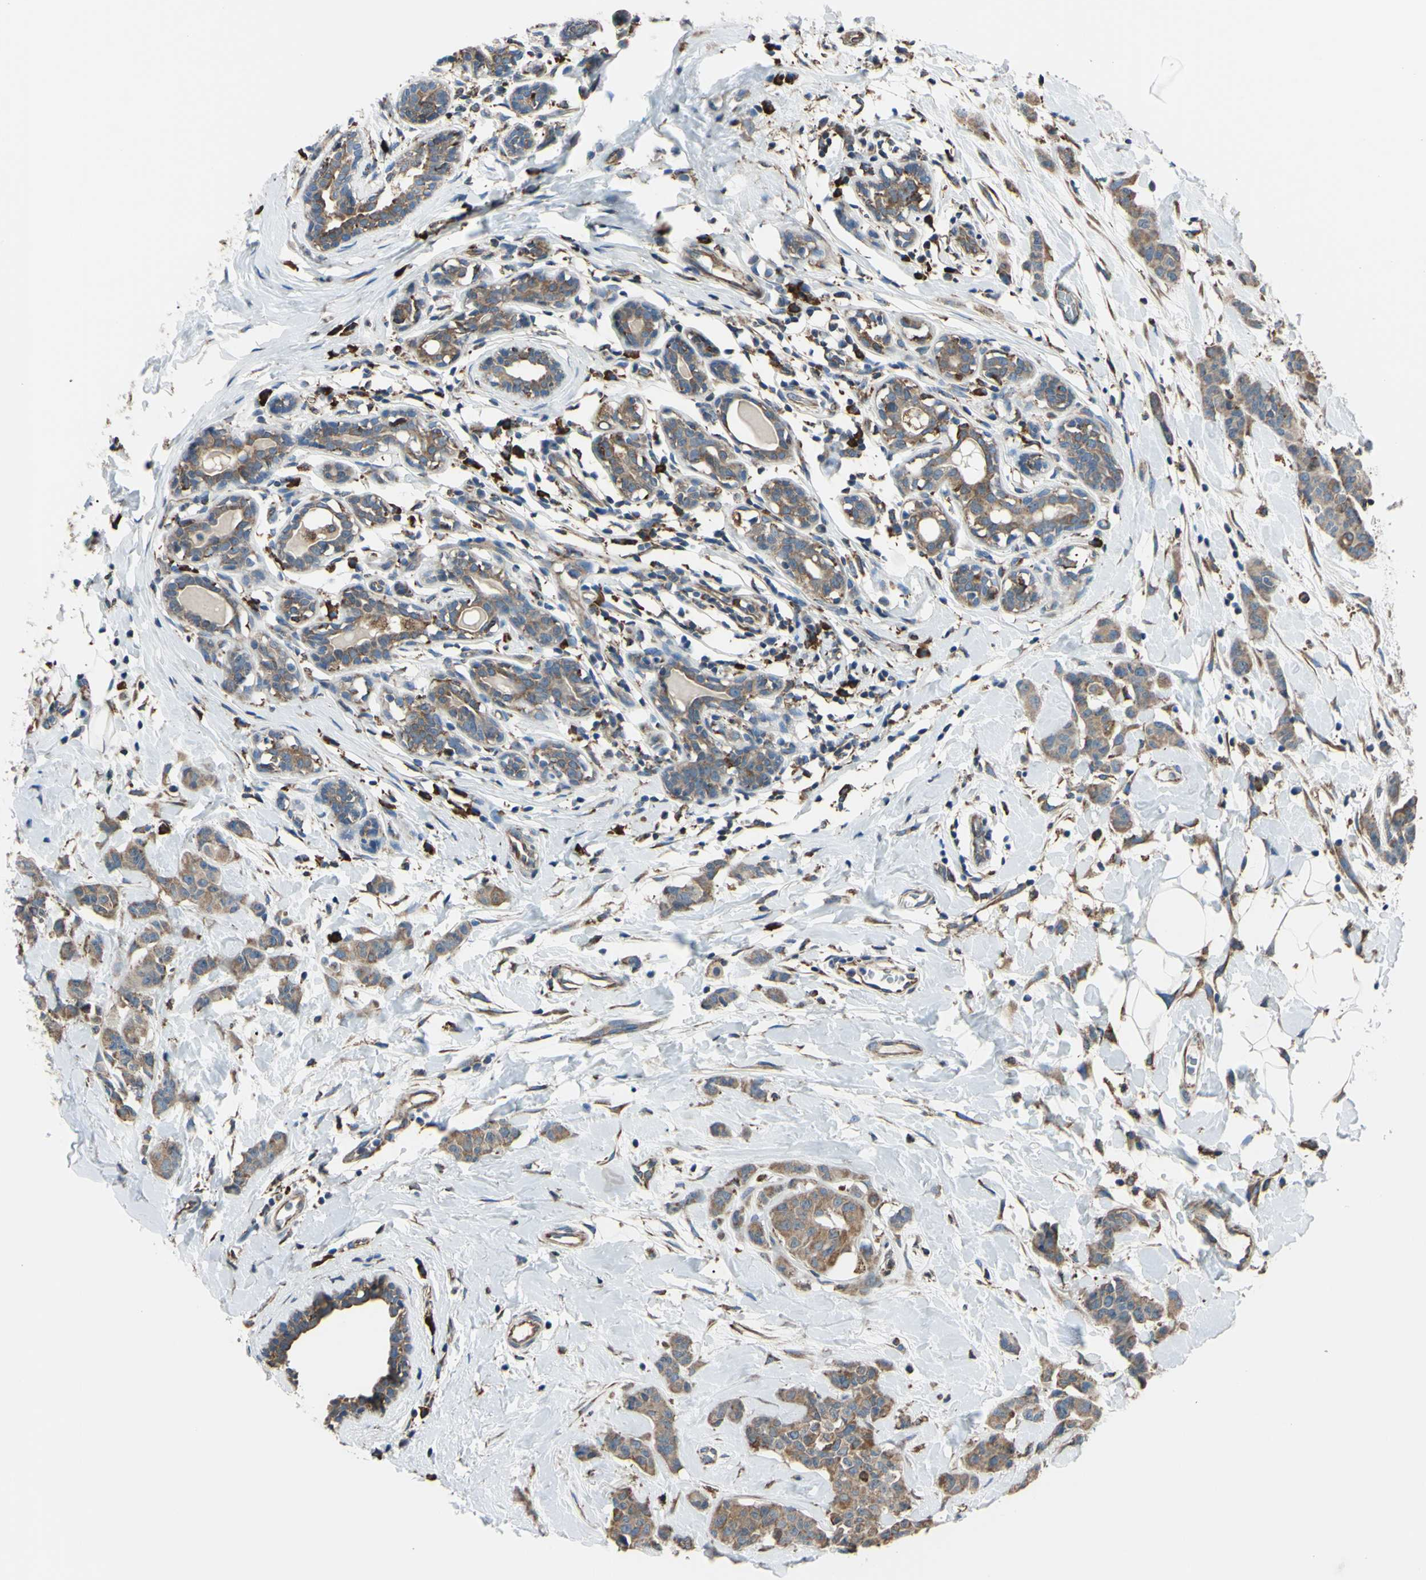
{"staining": {"intensity": "moderate", "quantity": ">75%", "location": "cytoplasmic/membranous"}, "tissue": "breast cancer", "cell_type": "Tumor cells", "image_type": "cancer", "snomed": [{"axis": "morphology", "description": "Normal tissue, NOS"}, {"axis": "morphology", "description": "Duct carcinoma"}, {"axis": "topography", "description": "Breast"}], "caption": "IHC micrograph of neoplastic tissue: human breast infiltrating ductal carcinoma stained using IHC demonstrates medium levels of moderate protein expression localized specifically in the cytoplasmic/membranous of tumor cells, appearing as a cytoplasmic/membranous brown color.", "gene": "BMF", "patient": {"sex": "female", "age": 40}}